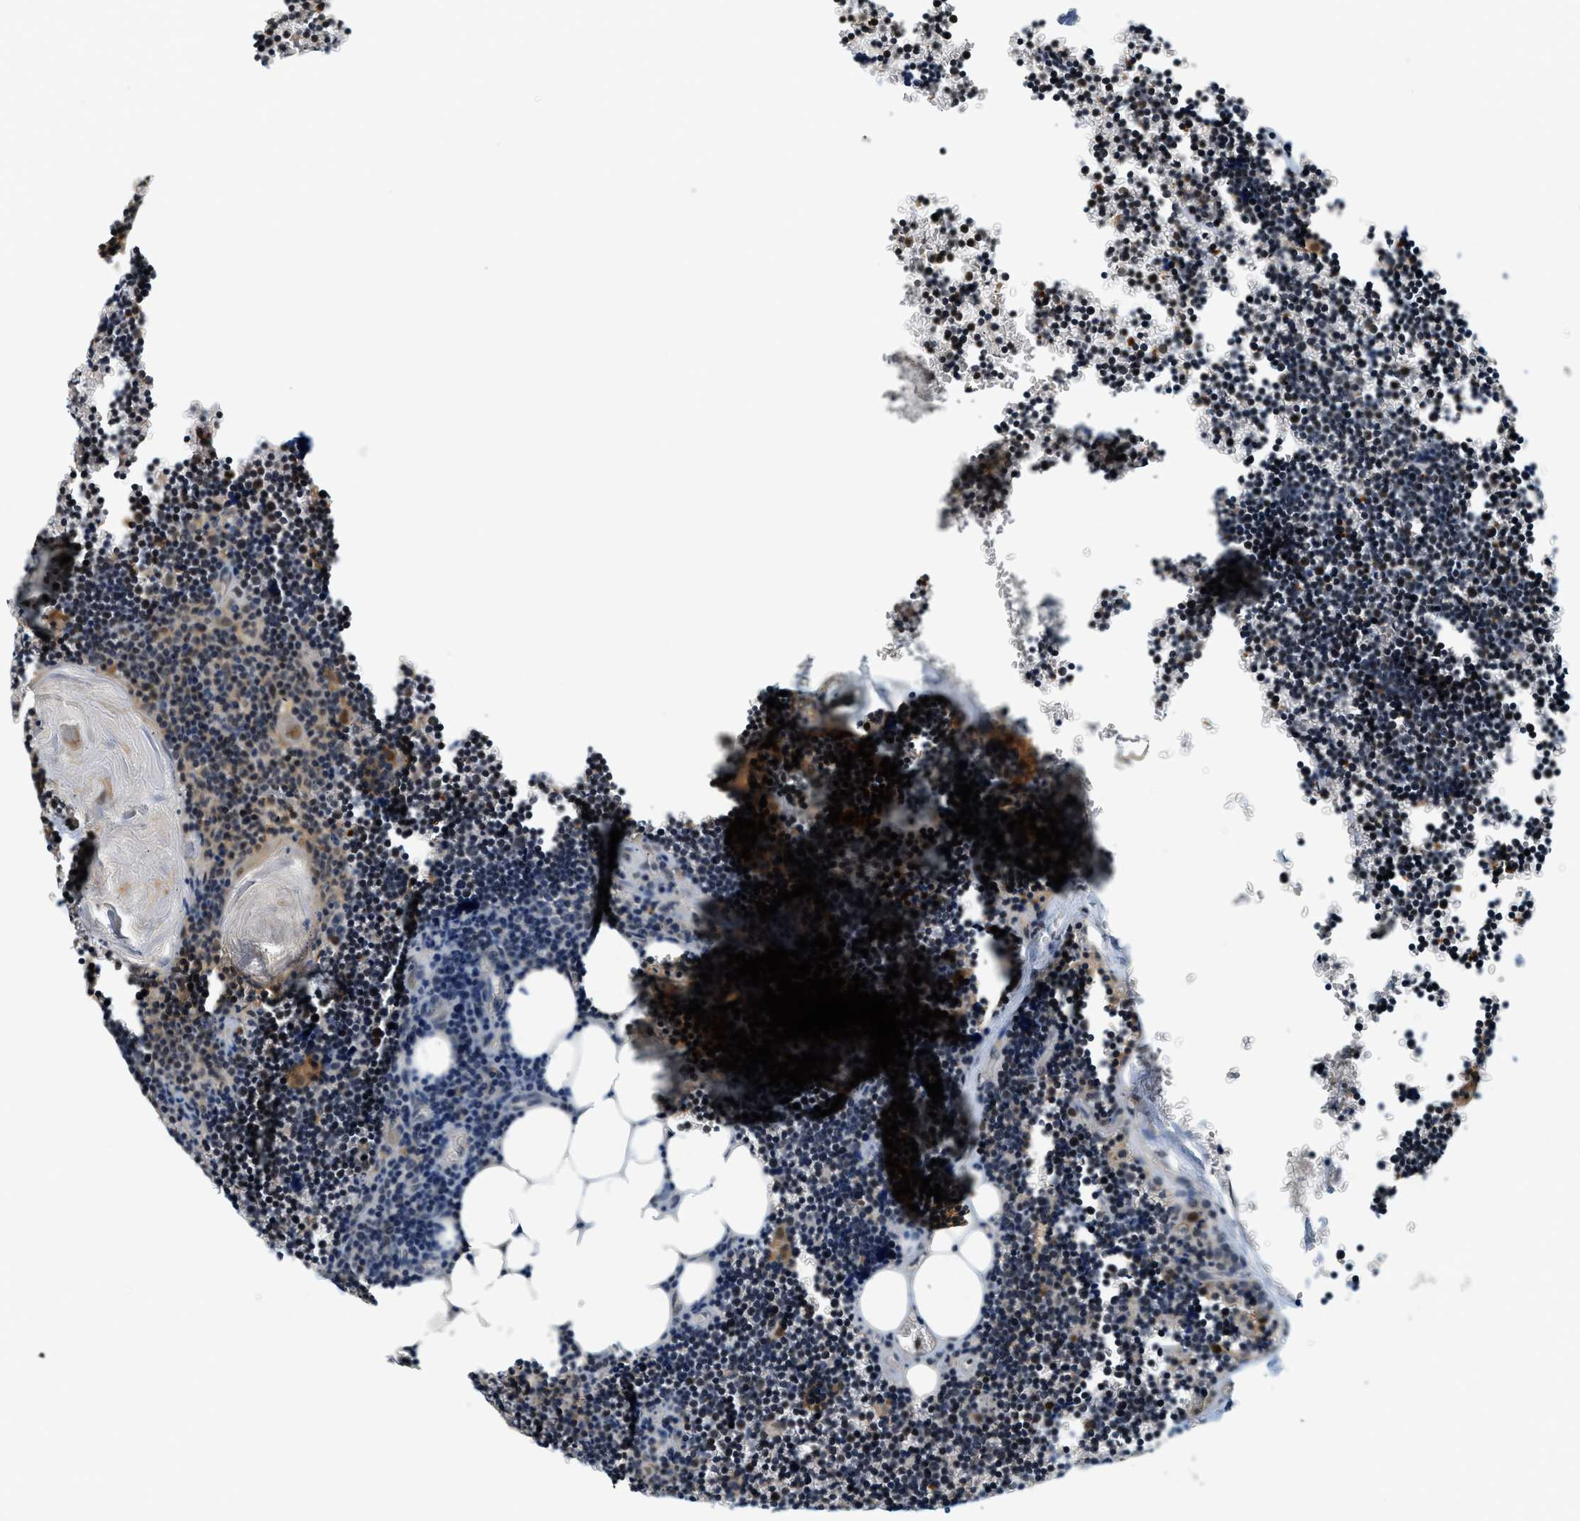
{"staining": {"intensity": "moderate", "quantity": ">75%", "location": "cytoplasmic/membranous,nuclear"}, "tissue": "lymph node", "cell_type": "Germinal center cells", "image_type": "normal", "snomed": [{"axis": "morphology", "description": "Normal tissue, NOS"}, {"axis": "topography", "description": "Lymph node"}], "caption": "Germinal center cells display medium levels of moderate cytoplasmic/membranous,nuclear staining in approximately >75% of cells in benign human lymph node.", "gene": "PSMD3", "patient": {"sex": "male", "age": 33}}